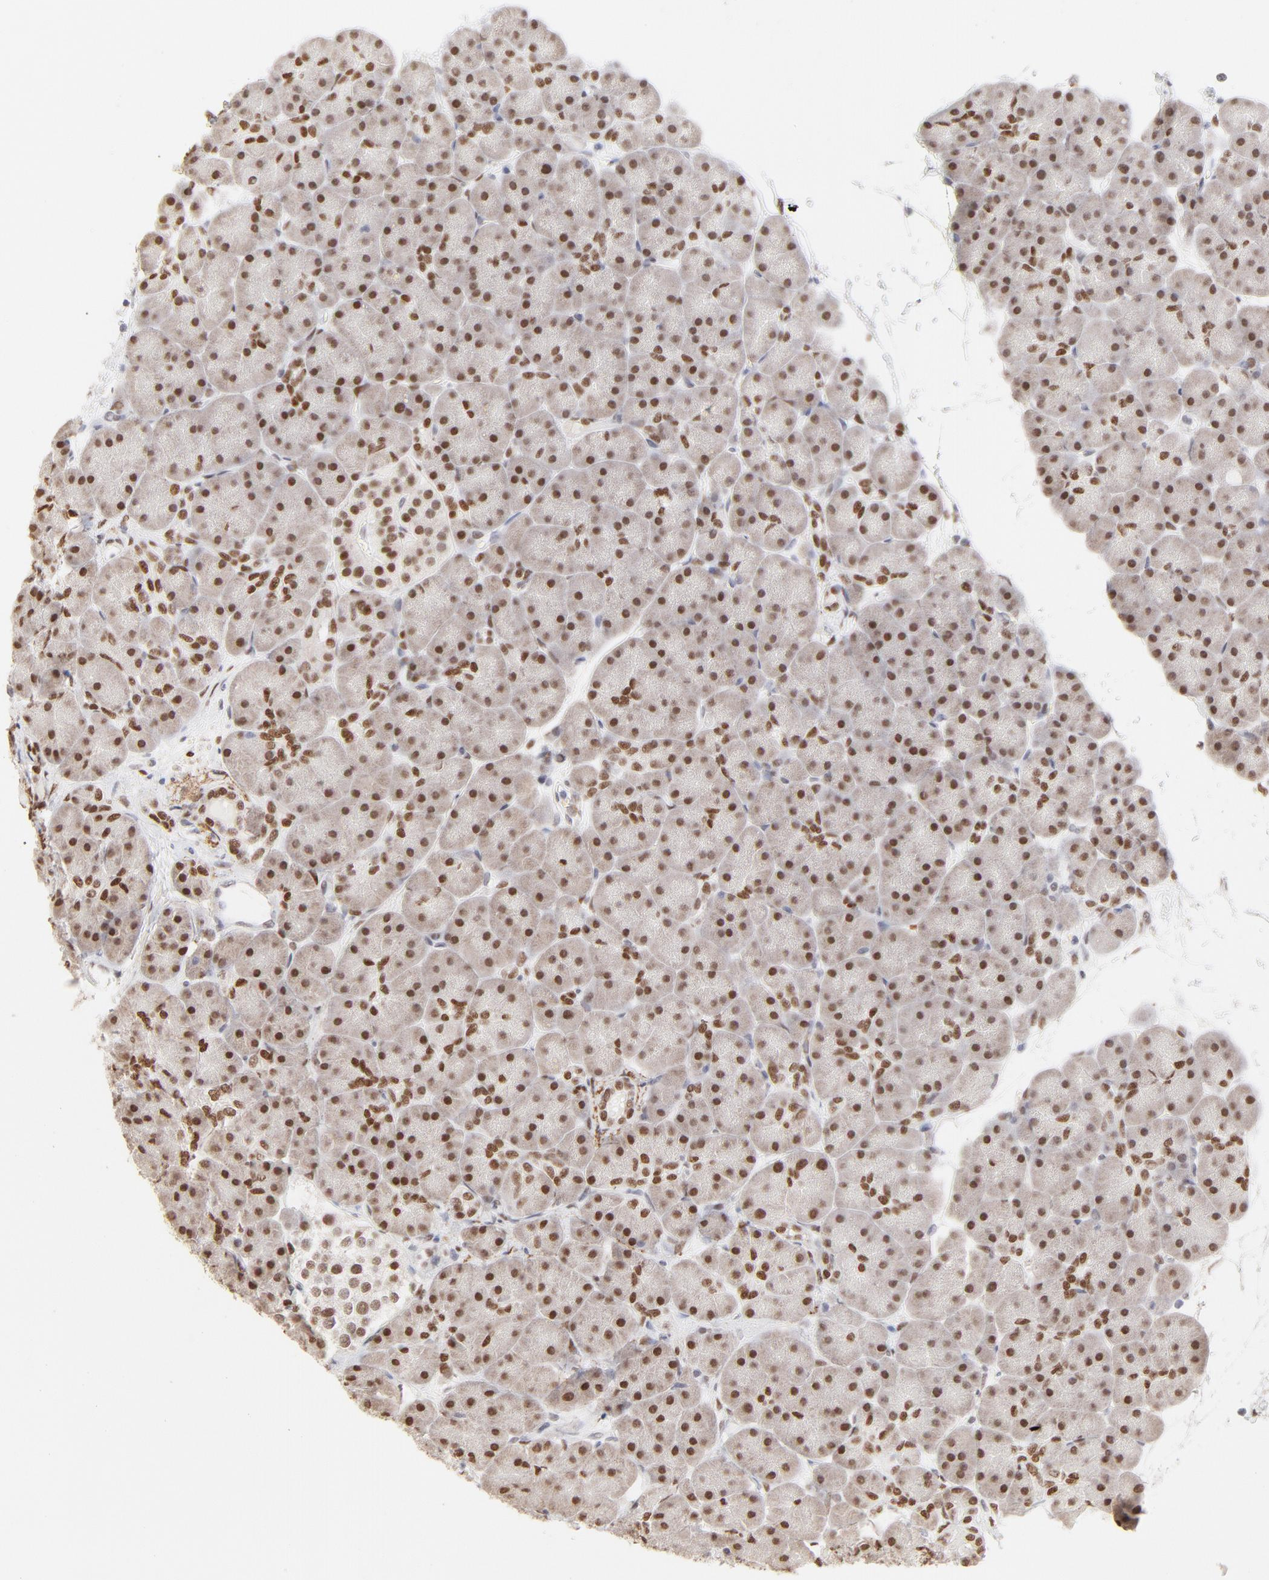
{"staining": {"intensity": "strong", "quantity": ">75%", "location": "nuclear"}, "tissue": "pancreas", "cell_type": "Exocrine glandular cells", "image_type": "normal", "snomed": [{"axis": "morphology", "description": "Normal tissue, NOS"}, {"axis": "topography", "description": "Pancreas"}], "caption": "This is an image of IHC staining of normal pancreas, which shows strong expression in the nuclear of exocrine glandular cells.", "gene": "PBX1", "patient": {"sex": "male", "age": 66}}